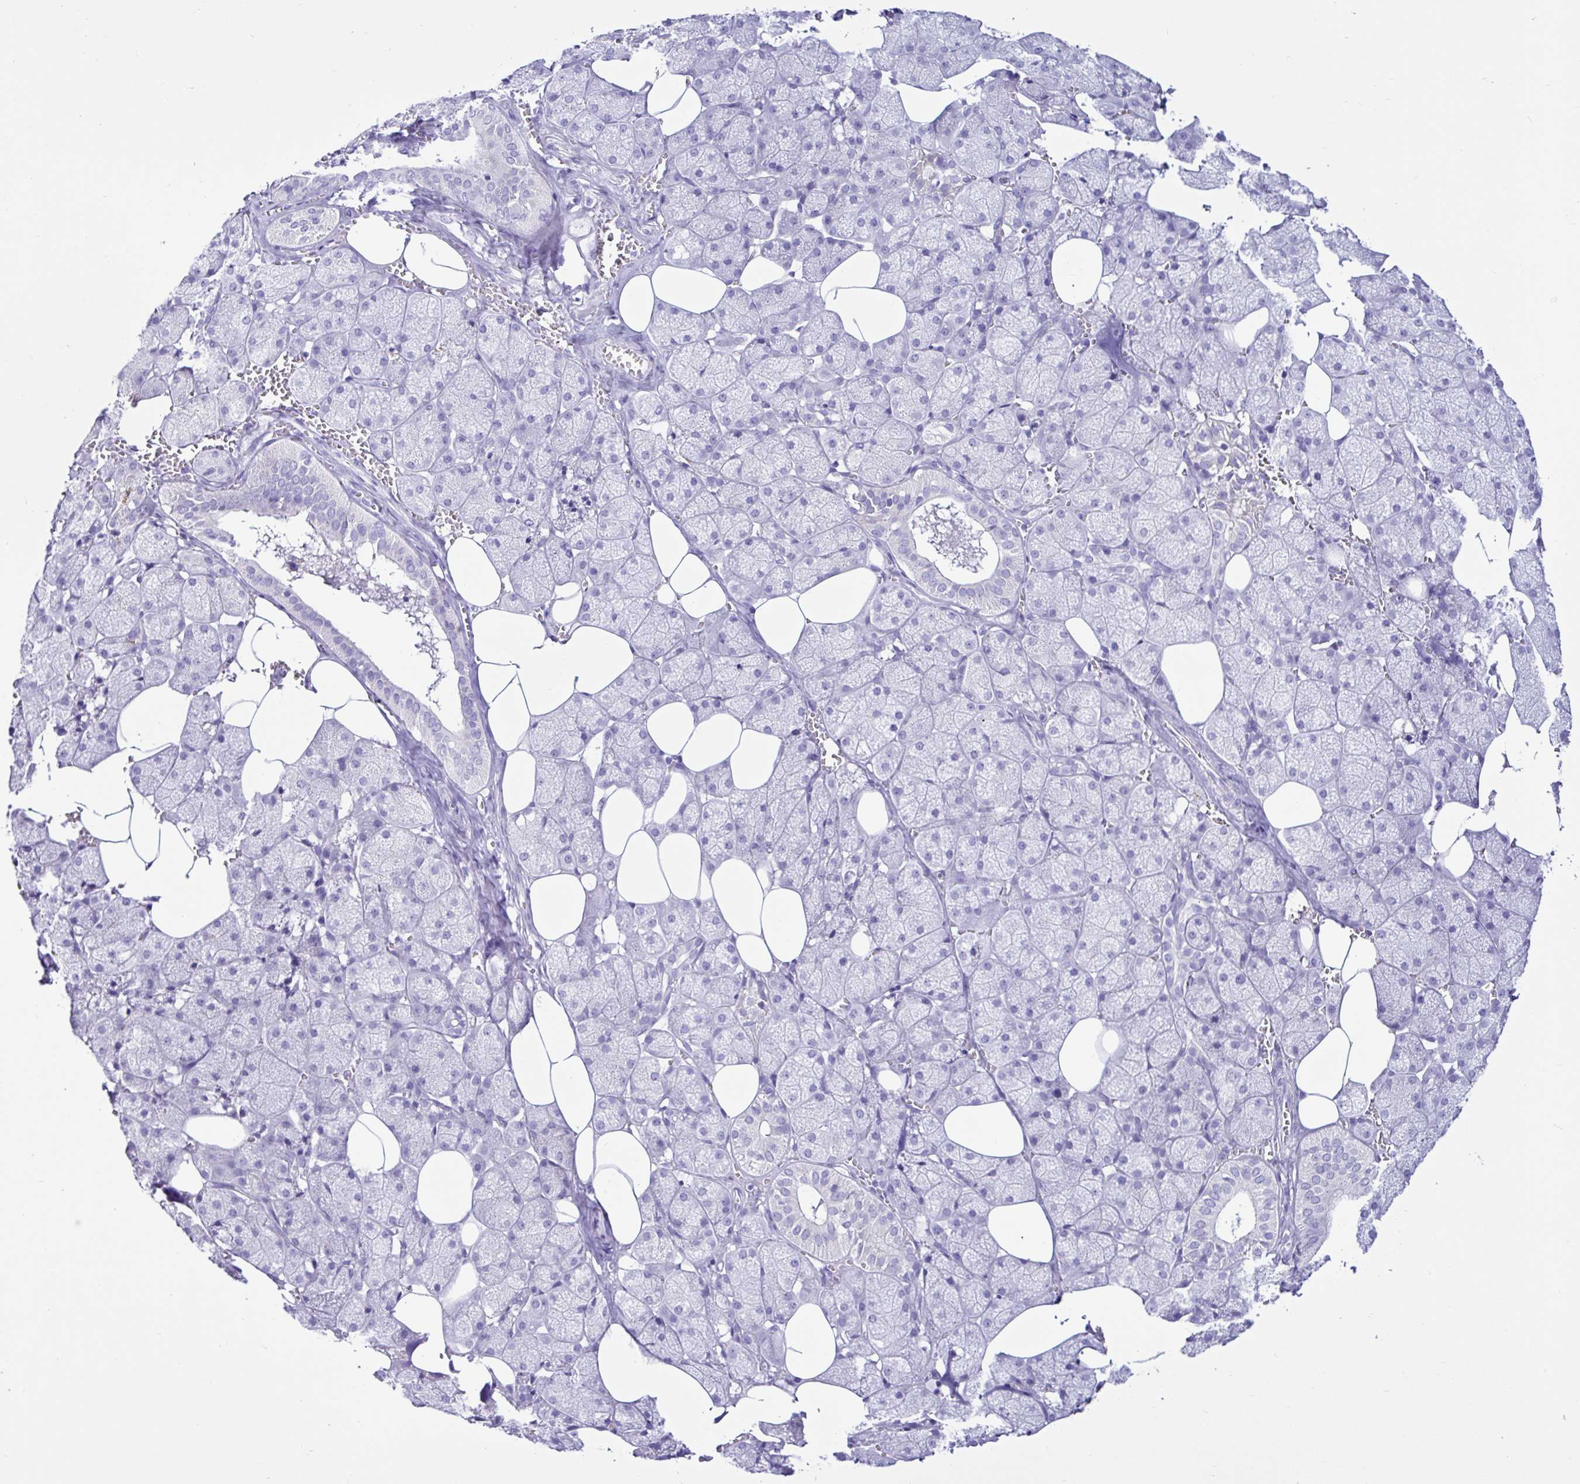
{"staining": {"intensity": "moderate", "quantity": "<25%", "location": "cytoplasmic/membranous"}, "tissue": "salivary gland", "cell_type": "Glandular cells", "image_type": "normal", "snomed": [{"axis": "morphology", "description": "Normal tissue, NOS"}, {"axis": "topography", "description": "Salivary gland"}, {"axis": "topography", "description": "Peripheral nerve tissue"}], "caption": "The micrograph reveals staining of normal salivary gland, revealing moderate cytoplasmic/membranous protein staining (brown color) within glandular cells. (DAB (3,3'-diaminobenzidine) IHC with brightfield microscopy, high magnification).", "gene": "CYP19A1", "patient": {"sex": "male", "age": 38}}